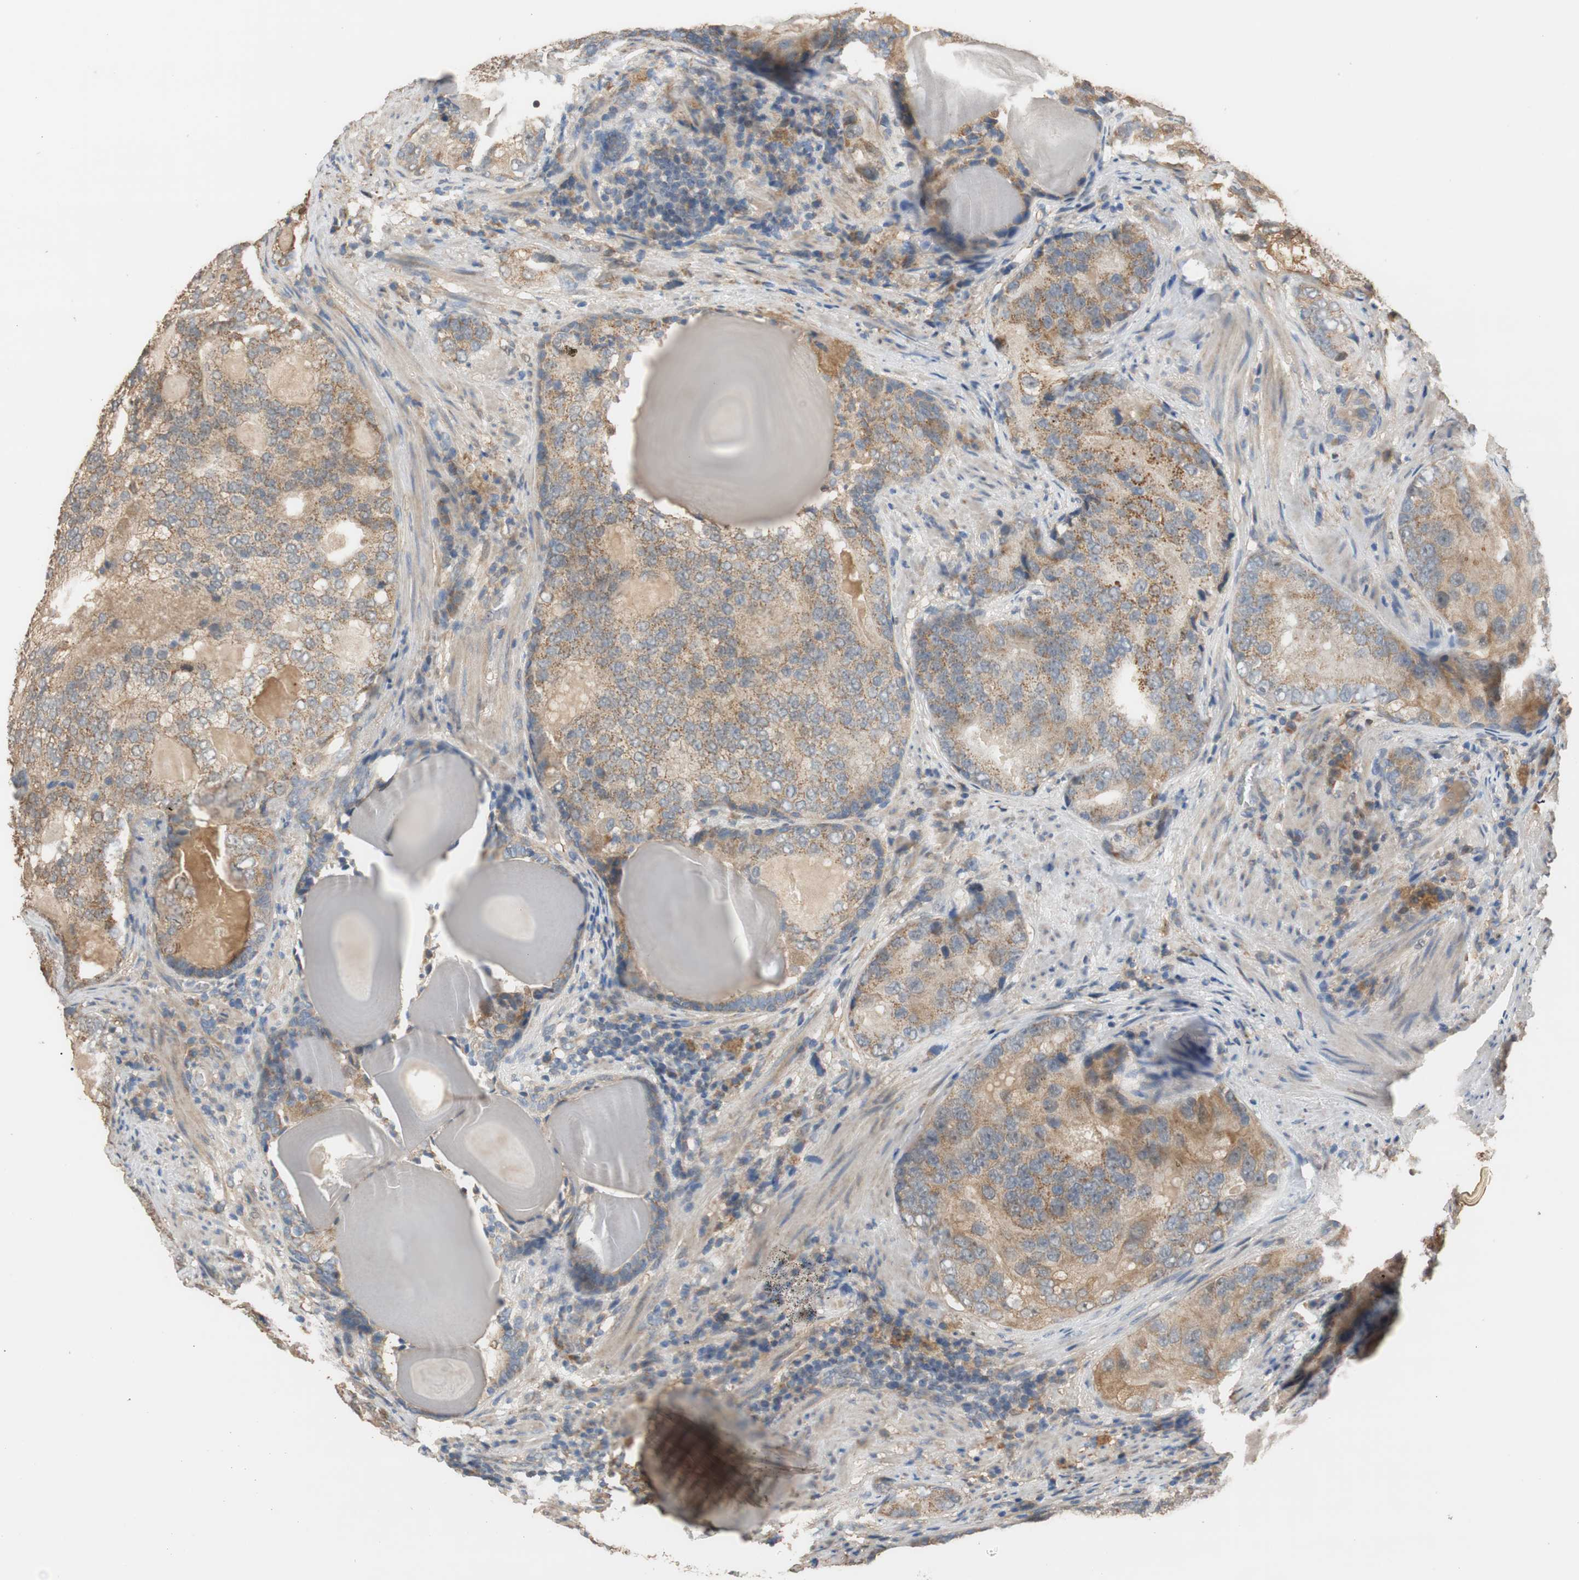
{"staining": {"intensity": "moderate", "quantity": ">75%", "location": "cytoplasmic/membranous"}, "tissue": "prostate cancer", "cell_type": "Tumor cells", "image_type": "cancer", "snomed": [{"axis": "morphology", "description": "Adenocarcinoma, High grade"}, {"axis": "topography", "description": "Prostate"}], "caption": "Immunohistochemistry (DAB (3,3'-diaminobenzidine)) staining of prostate cancer (adenocarcinoma (high-grade)) displays moderate cytoplasmic/membranous protein positivity in about >75% of tumor cells.", "gene": "ALDH1A2", "patient": {"sex": "male", "age": 66}}